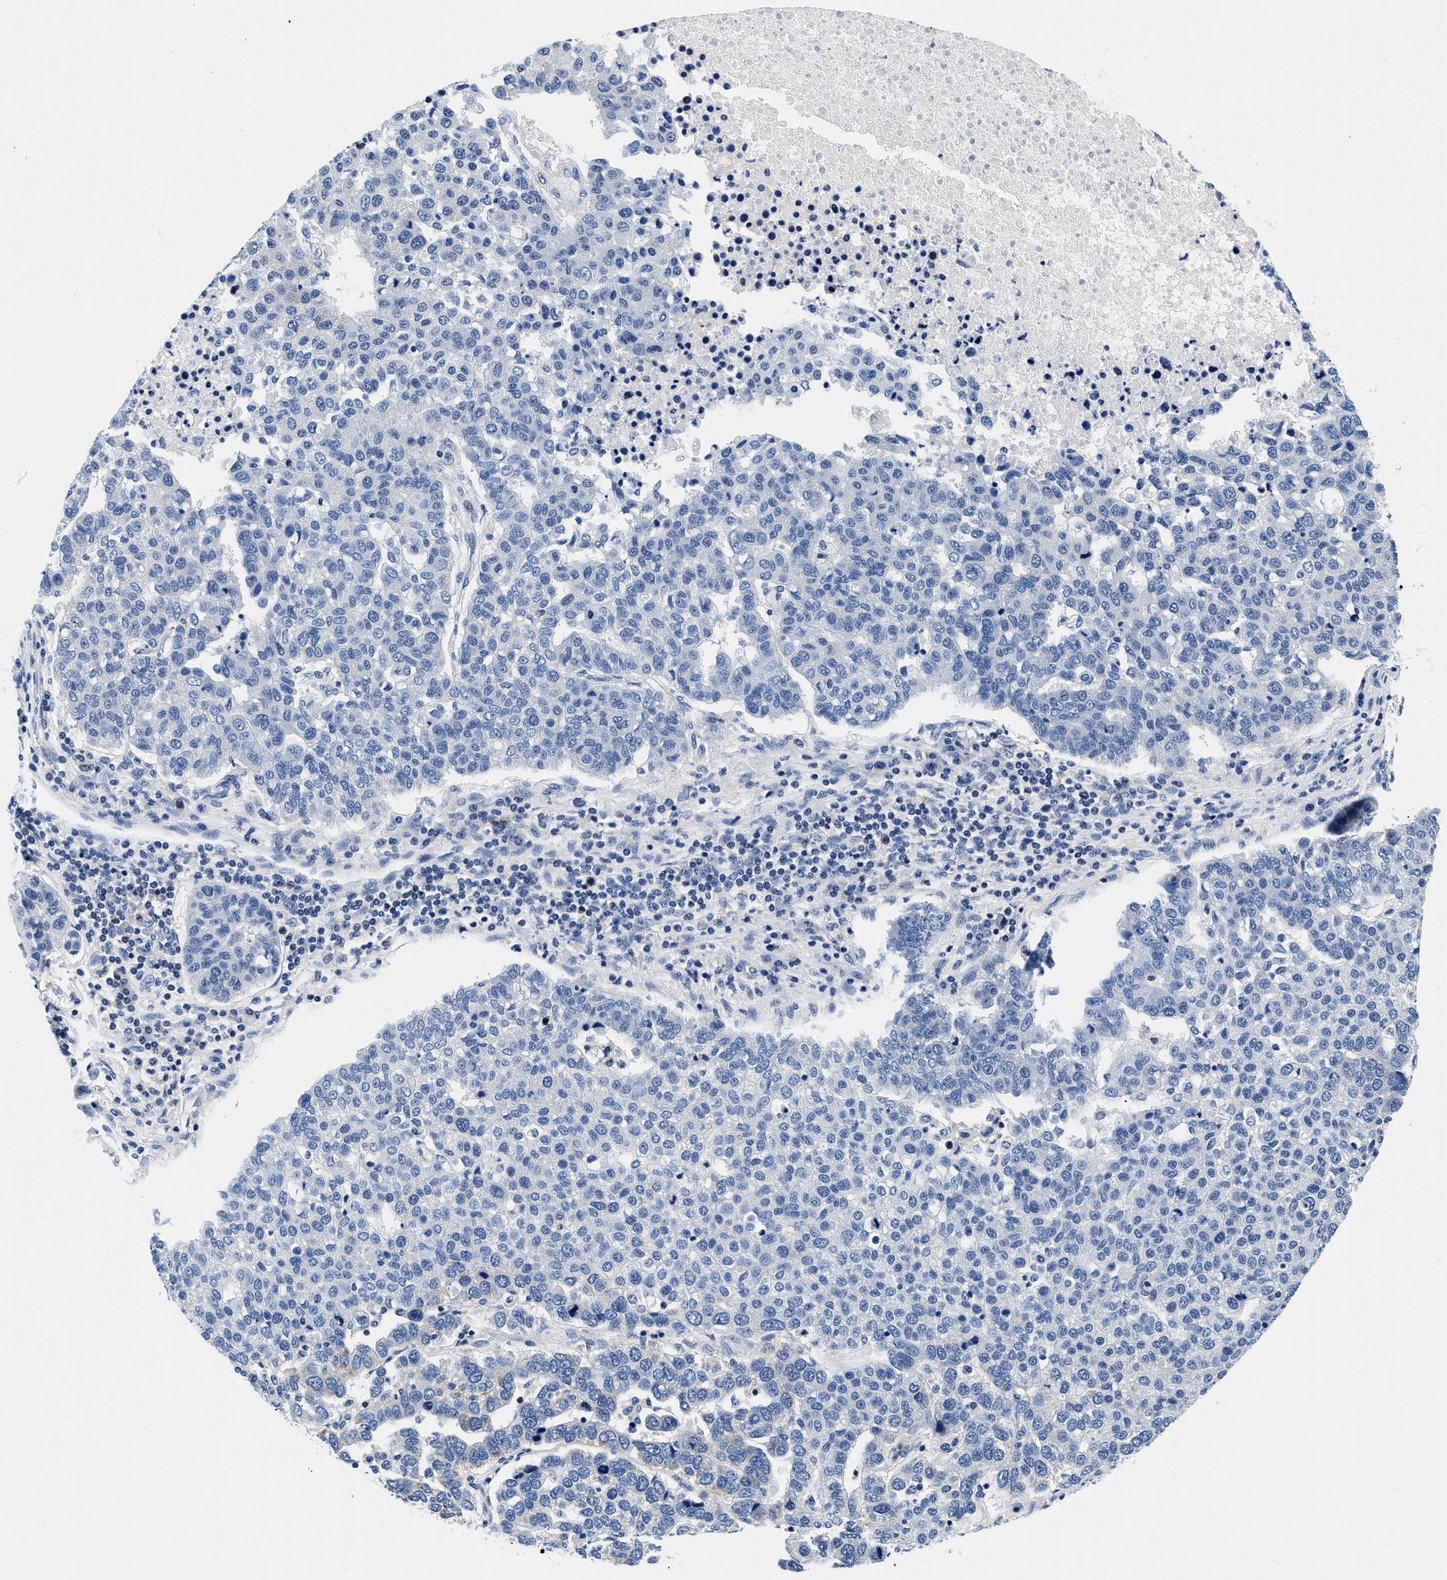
{"staining": {"intensity": "negative", "quantity": "none", "location": "none"}, "tissue": "pancreatic cancer", "cell_type": "Tumor cells", "image_type": "cancer", "snomed": [{"axis": "morphology", "description": "Adenocarcinoma, NOS"}, {"axis": "topography", "description": "Pancreas"}], "caption": "Immunohistochemistry image of human pancreatic adenocarcinoma stained for a protein (brown), which displays no expression in tumor cells.", "gene": "MEA1", "patient": {"sex": "female", "age": 61}}